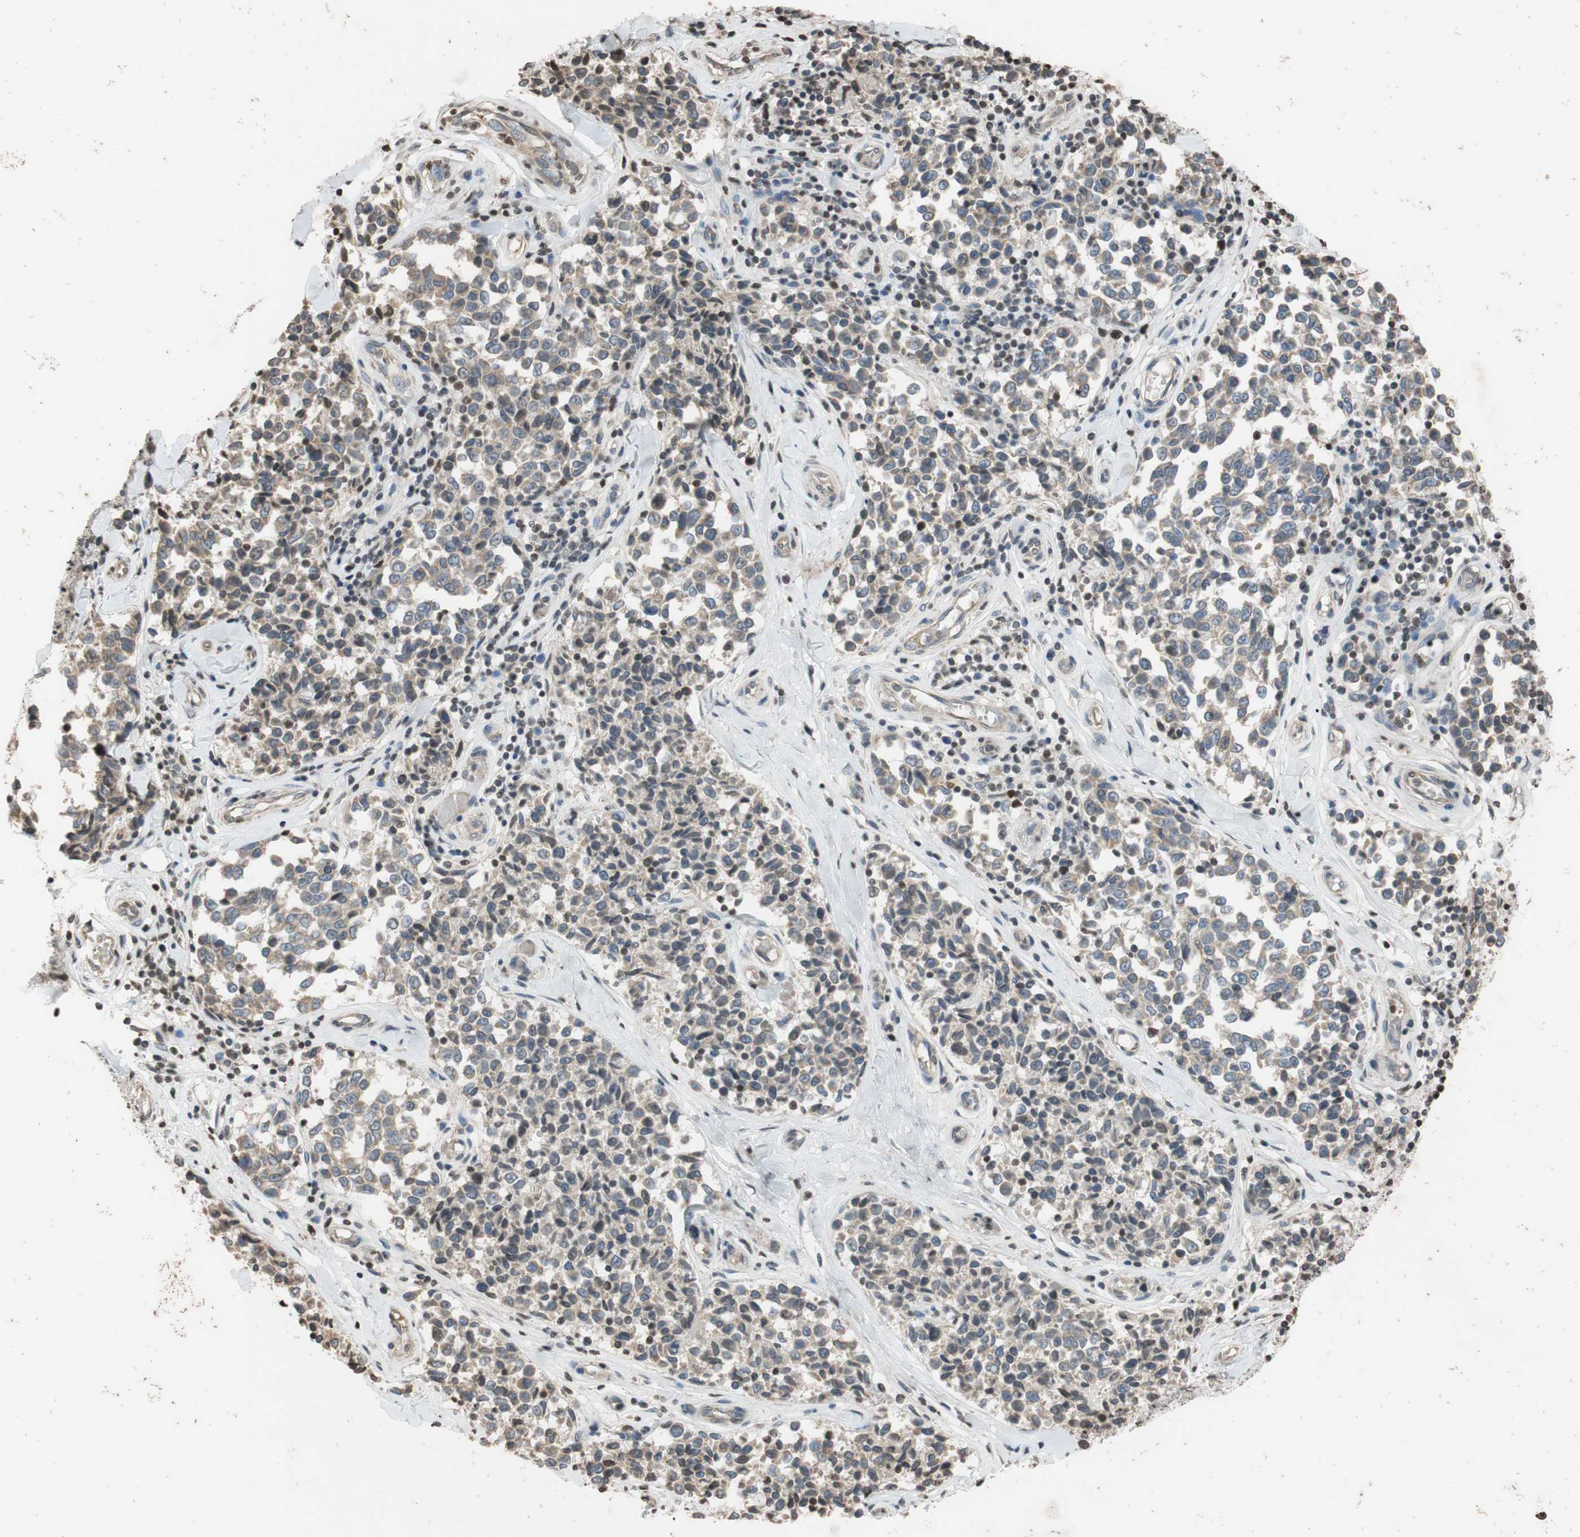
{"staining": {"intensity": "weak", "quantity": "<25%", "location": "cytoplasmic/membranous"}, "tissue": "melanoma", "cell_type": "Tumor cells", "image_type": "cancer", "snomed": [{"axis": "morphology", "description": "Malignant melanoma, NOS"}, {"axis": "topography", "description": "Skin"}], "caption": "Immunohistochemical staining of human melanoma reveals no significant positivity in tumor cells.", "gene": "MCM6", "patient": {"sex": "female", "age": 64}}